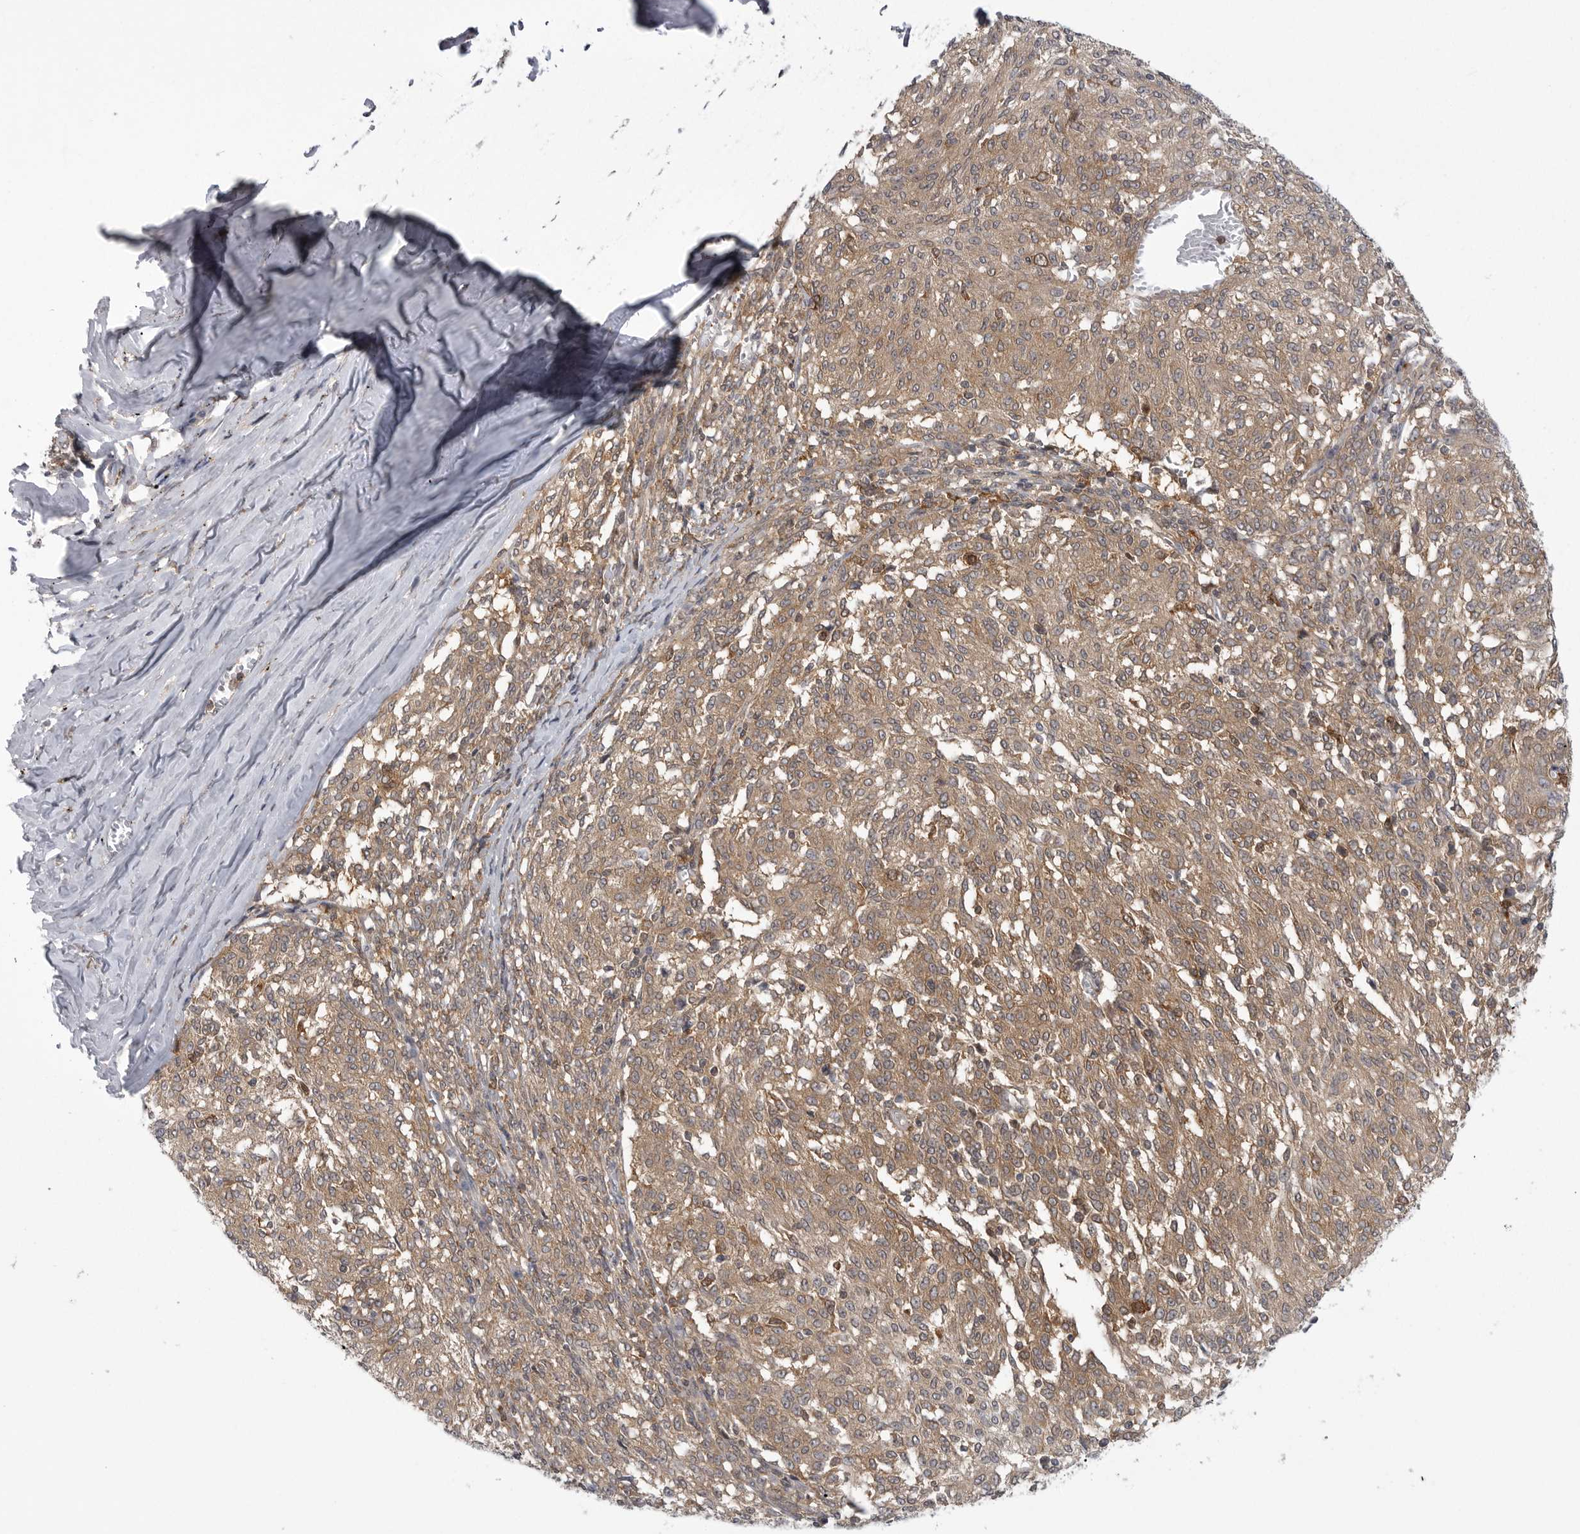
{"staining": {"intensity": "moderate", "quantity": ">75%", "location": "cytoplasmic/membranous"}, "tissue": "melanoma", "cell_type": "Tumor cells", "image_type": "cancer", "snomed": [{"axis": "morphology", "description": "Malignant melanoma, NOS"}, {"axis": "topography", "description": "Skin"}], "caption": "High-power microscopy captured an immunohistochemistry histopathology image of malignant melanoma, revealing moderate cytoplasmic/membranous expression in approximately >75% of tumor cells. Immunohistochemistry (ihc) stains the protein in brown and the nuclei are stained blue.", "gene": "CACYBP", "patient": {"sex": "female", "age": 72}}